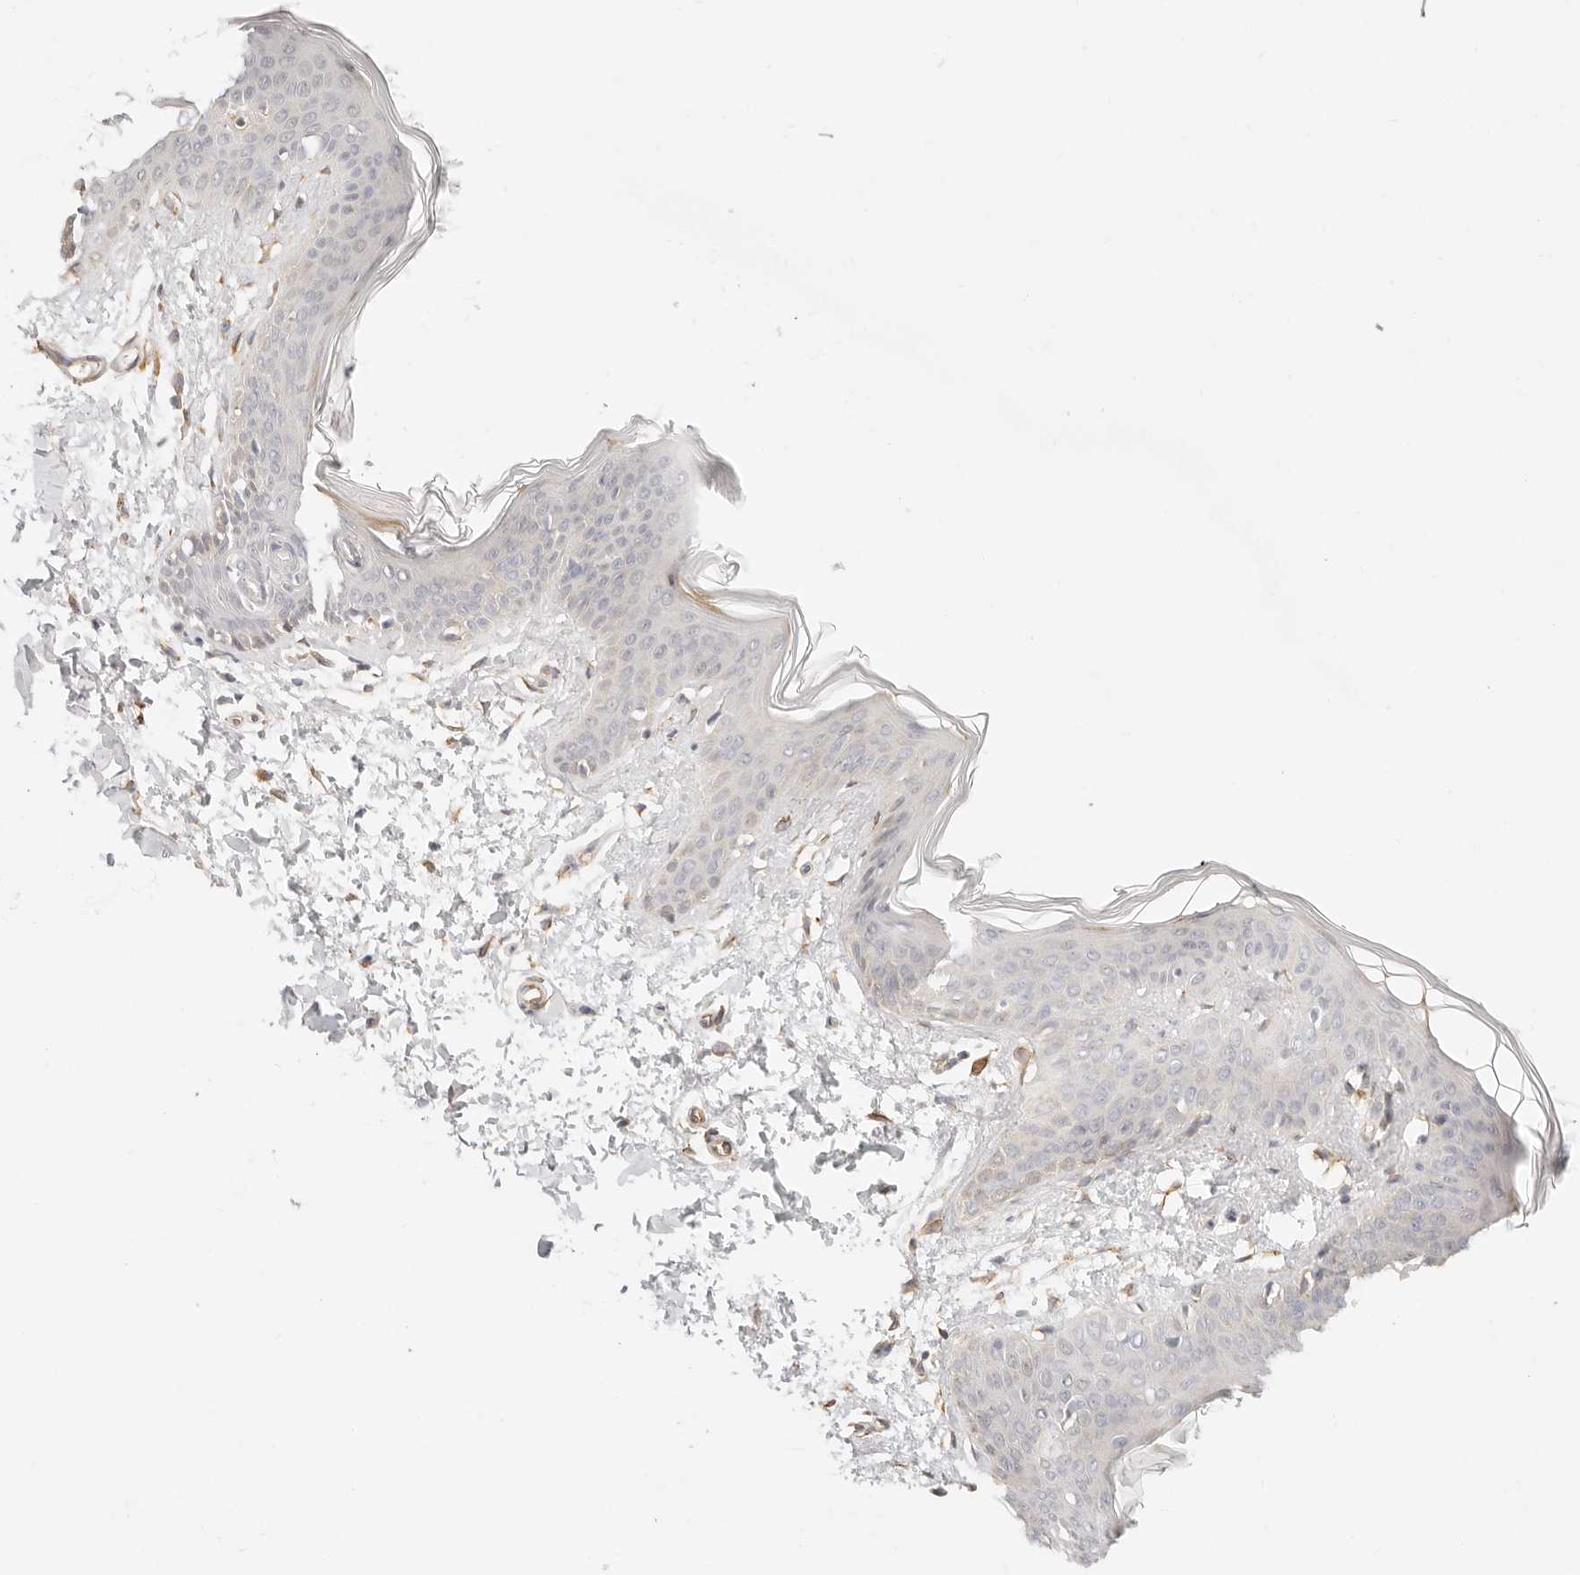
{"staining": {"intensity": "moderate", "quantity": ">75%", "location": "cytoplasmic/membranous"}, "tissue": "skin", "cell_type": "Fibroblasts", "image_type": "normal", "snomed": [{"axis": "morphology", "description": "Normal tissue, NOS"}, {"axis": "topography", "description": "Skin"}], "caption": "Moderate cytoplasmic/membranous positivity is present in approximately >75% of fibroblasts in unremarkable skin. (Stains: DAB (3,3'-diaminobenzidine) in brown, nuclei in blue, Microscopy: brightfield microscopy at high magnification).", "gene": "ZC3H11A", "patient": {"sex": "female", "age": 17}}